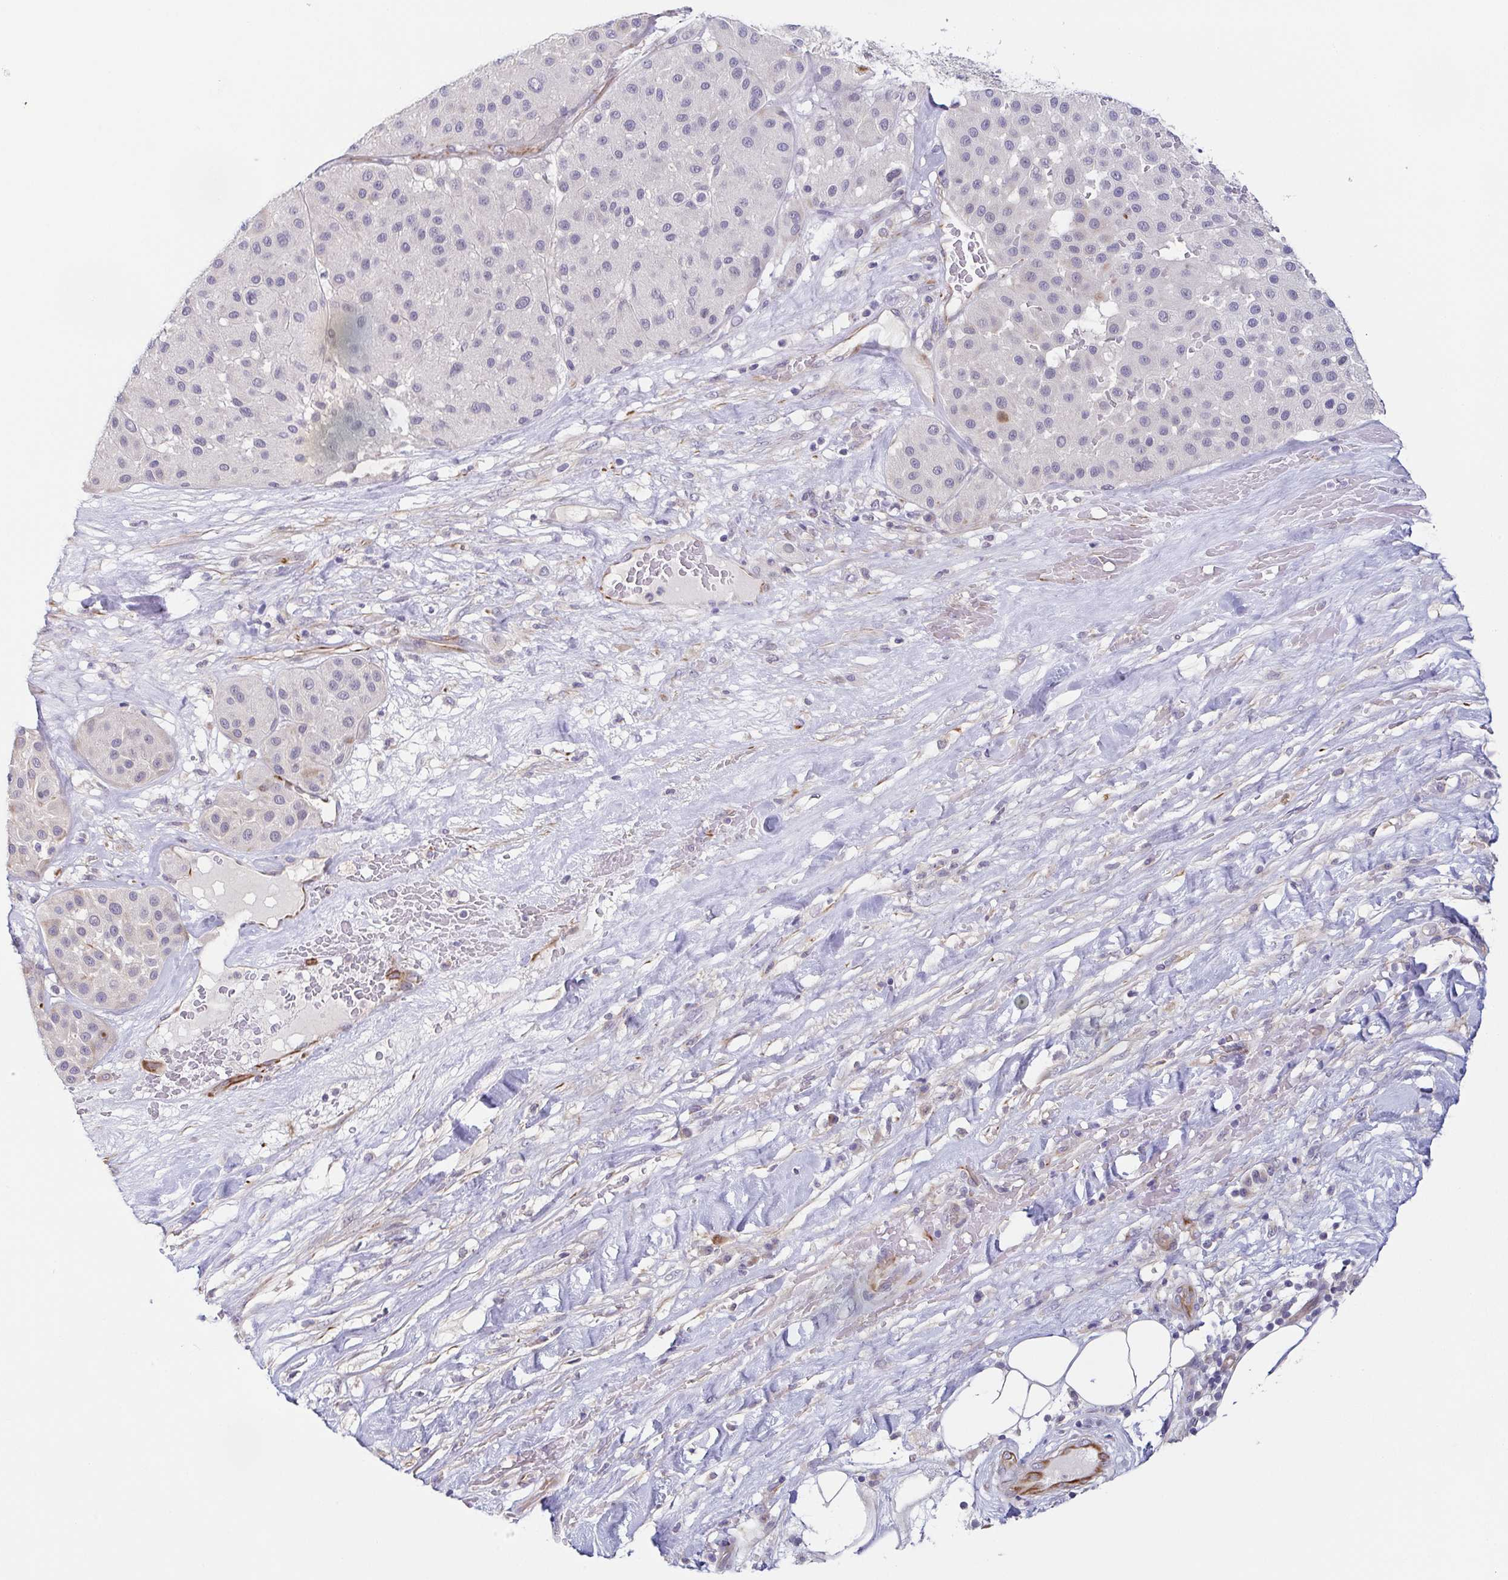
{"staining": {"intensity": "negative", "quantity": "none", "location": "none"}, "tissue": "melanoma", "cell_type": "Tumor cells", "image_type": "cancer", "snomed": [{"axis": "morphology", "description": "Malignant melanoma, Metastatic site"}, {"axis": "topography", "description": "Smooth muscle"}], "caption": "A high-resolution image shows IHC staining of melanoma, which displays no significant staining in tumor cells.", "gene": "COL17A1", "patient": {"sex": "male", "age": 41}}